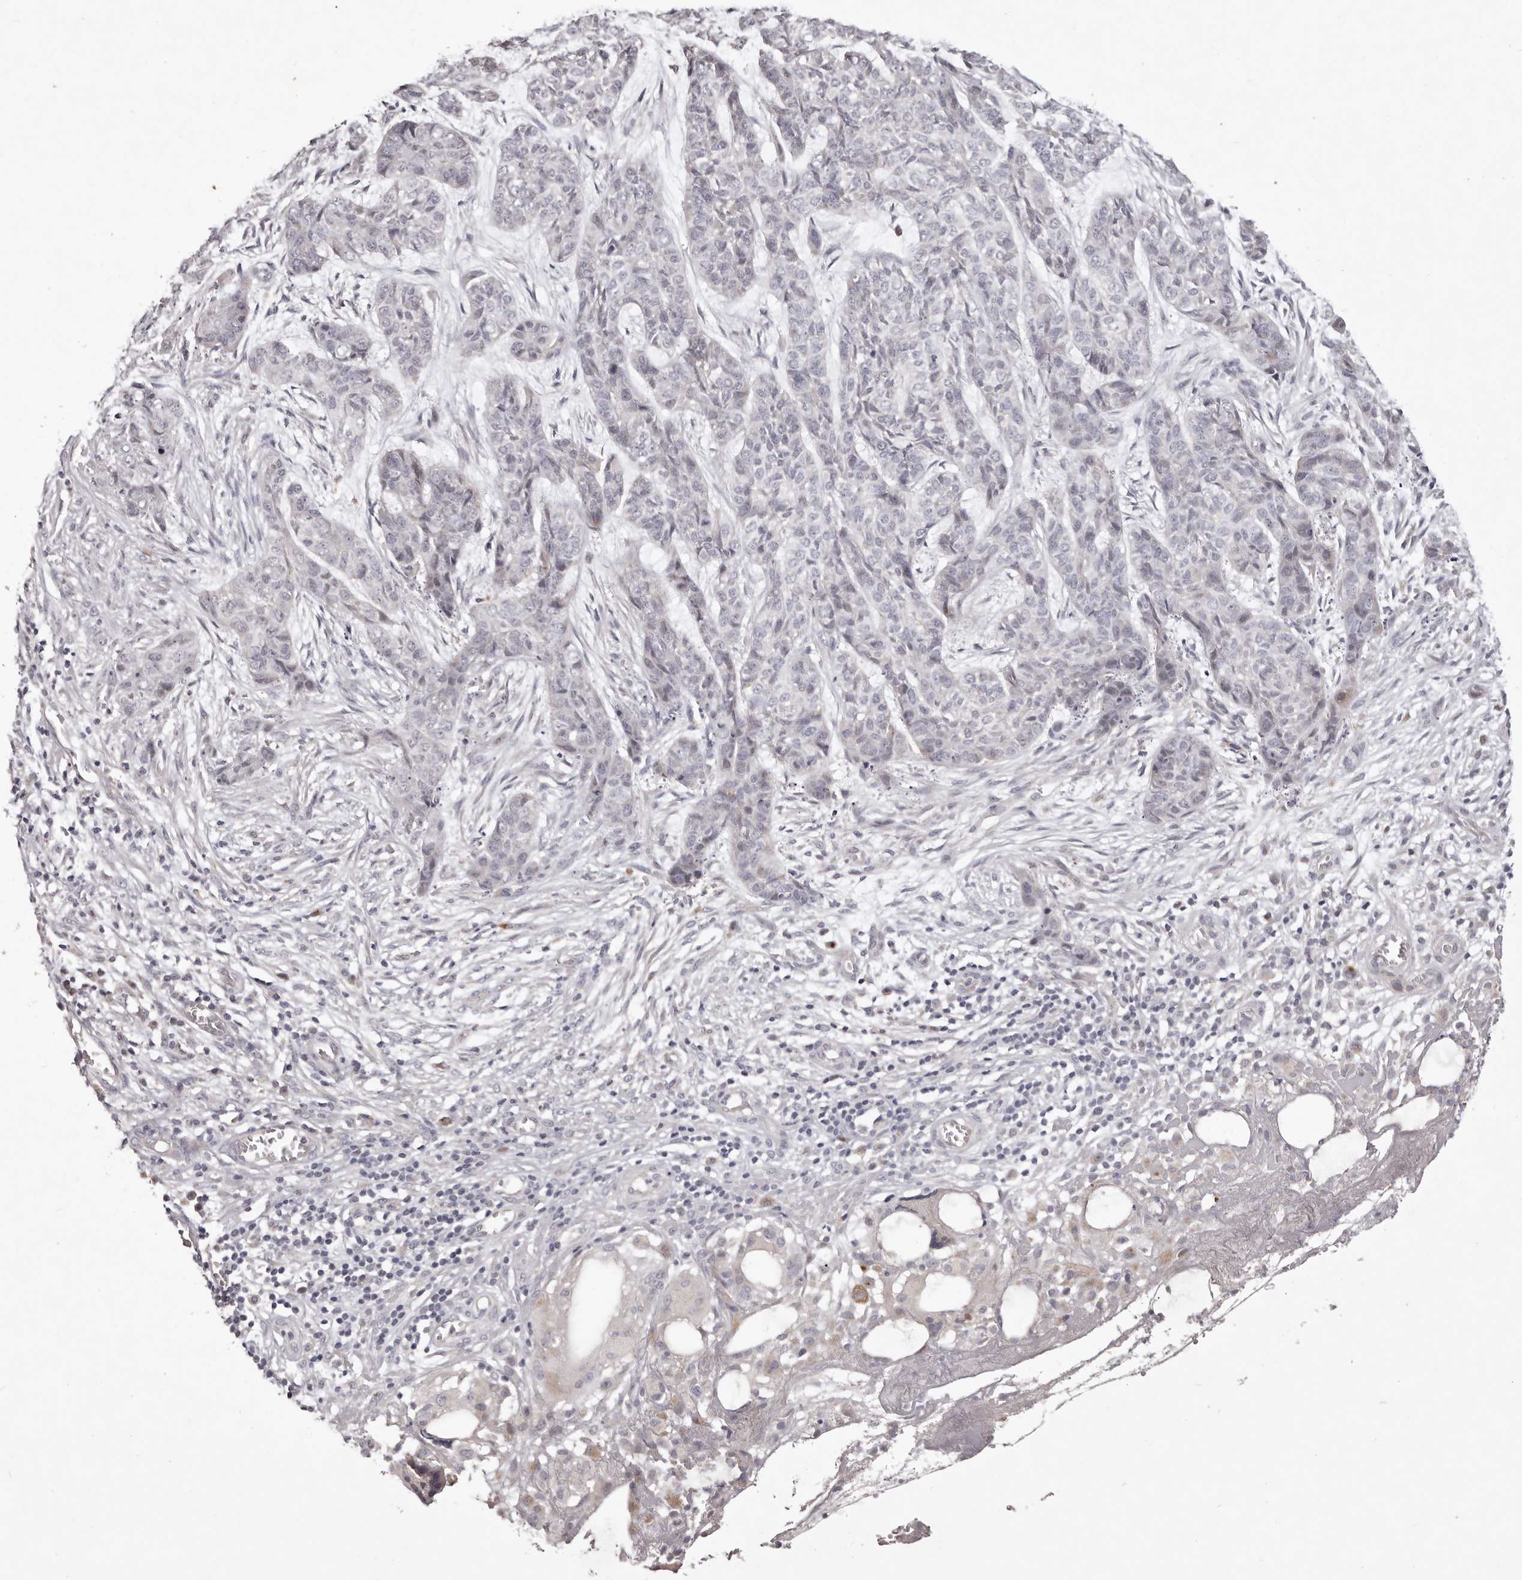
{"staining": {"intensity": "negative", "quantity": "none", "location": "none"}, "tissue": "skin cancer", "cell_type": "Tumor cells", "image_type": "cancer", "snomed": [{"axis": "morphology", "description": "Basal cell carcinoma"}, {"axis": "topography", "description": "Skin"}], "caption": "Histopathology image shows no significant protein expression in tumor cells of skin cancer. (DAB immunohistochemistry with hematoxylin counter stain).", "gene": "GARNL3", "patient": {"sex": "female", "age": 64}}